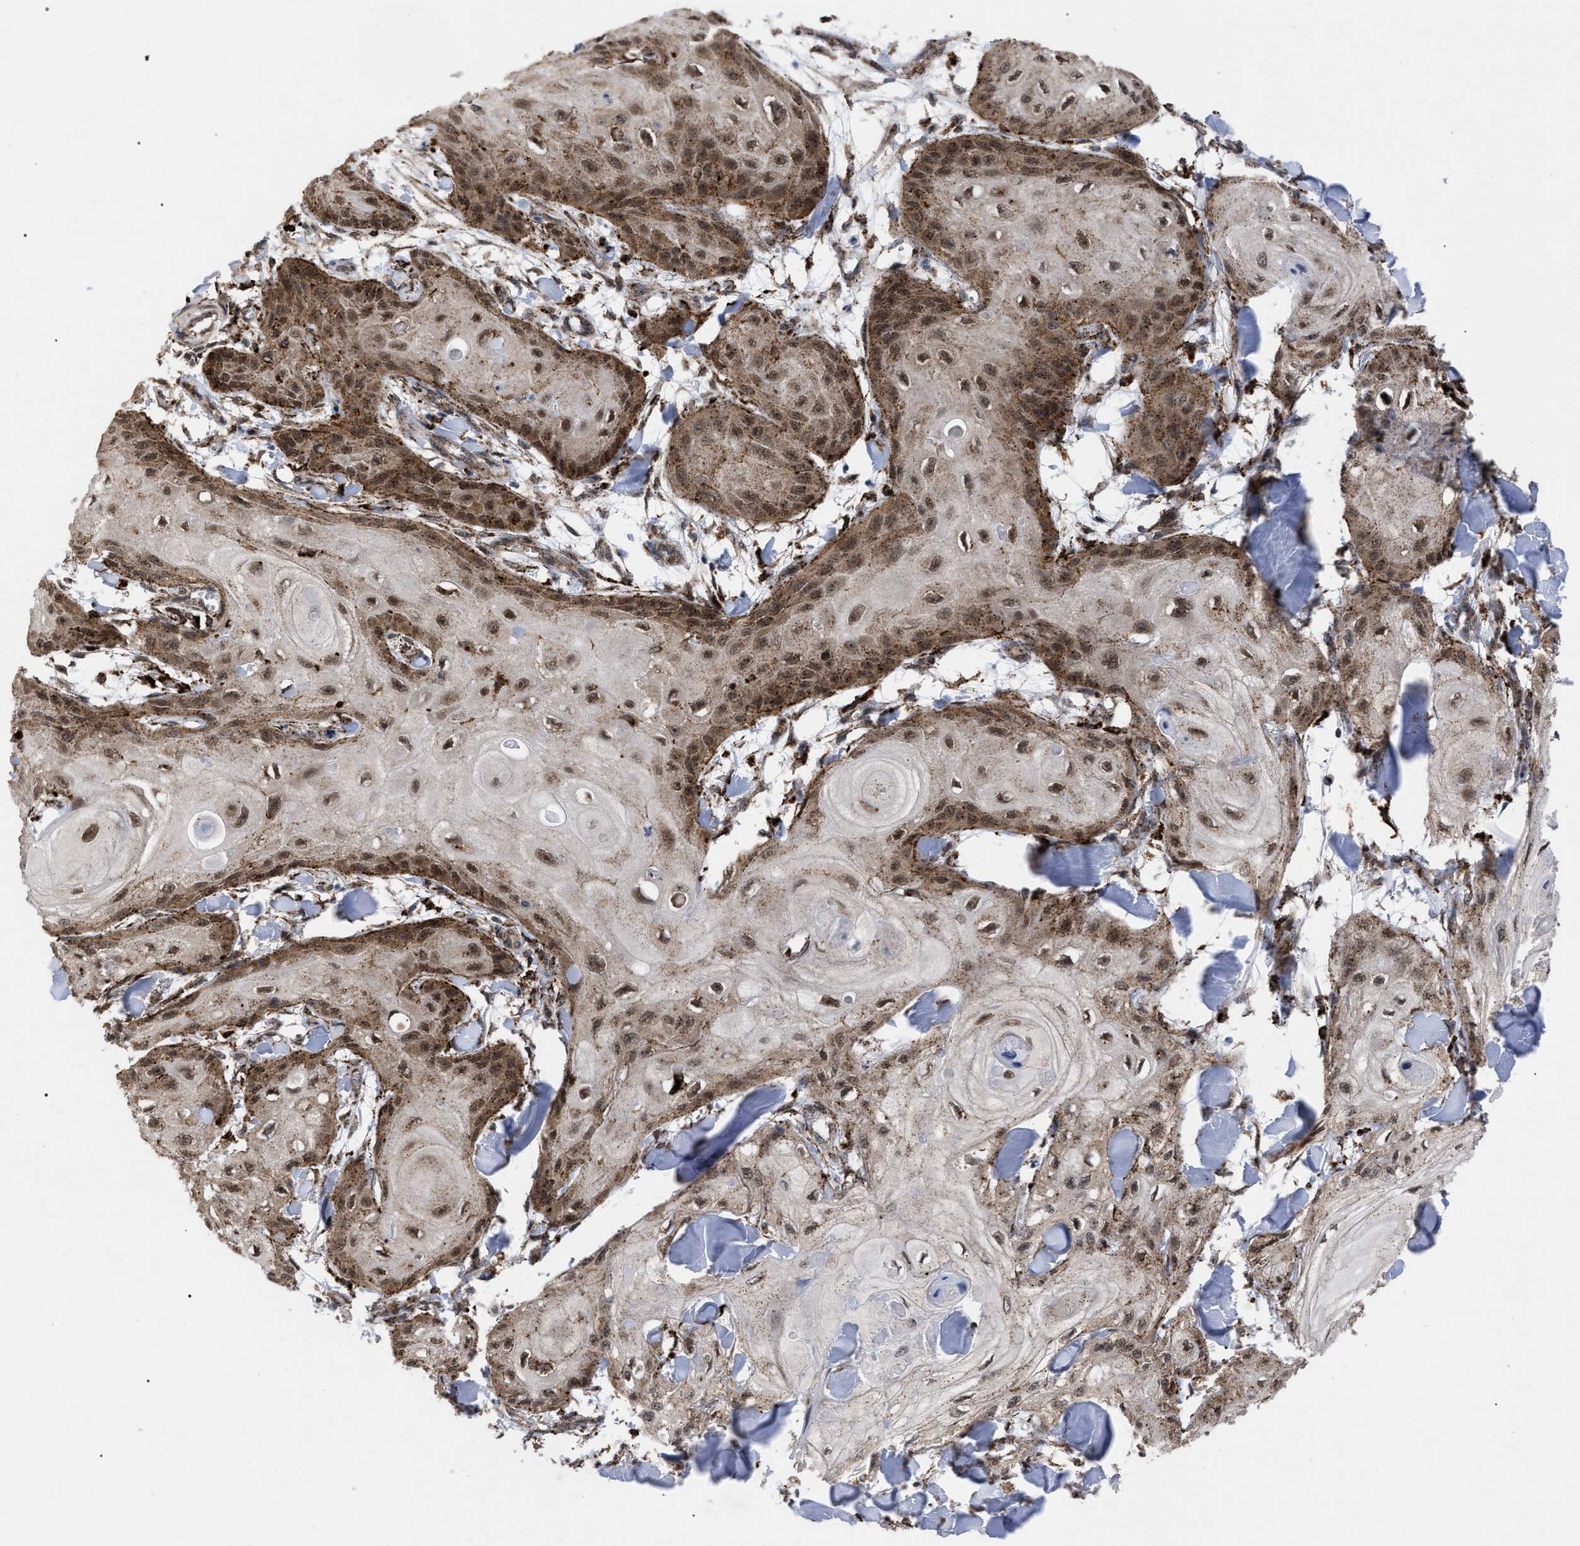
{"staining": {"intensity": "moderate", "quantity": ">75%", "location": "cytoplasmic/membranous,nuclear"}, "tissue": "skin cancer", "cell_type": "Tumor cells", "image_type": "cancer", "snomed": [{"axis": "morphology", "description": "Squamous cell carcinoma, NOS"}, {"axis": "topography", "description": "Skin"}], "caption": "Immunohistochemical staining of skin cancer (squamous cell carcinoma) reveals moderate cytoplasmic/membranous and nuclear protein positivity in approximately >75% of tumor cells. (IHC, brightfield microscopy, high magnification).", "gene": "UPF1", "patient": {"sex": "male", "age": 74}}